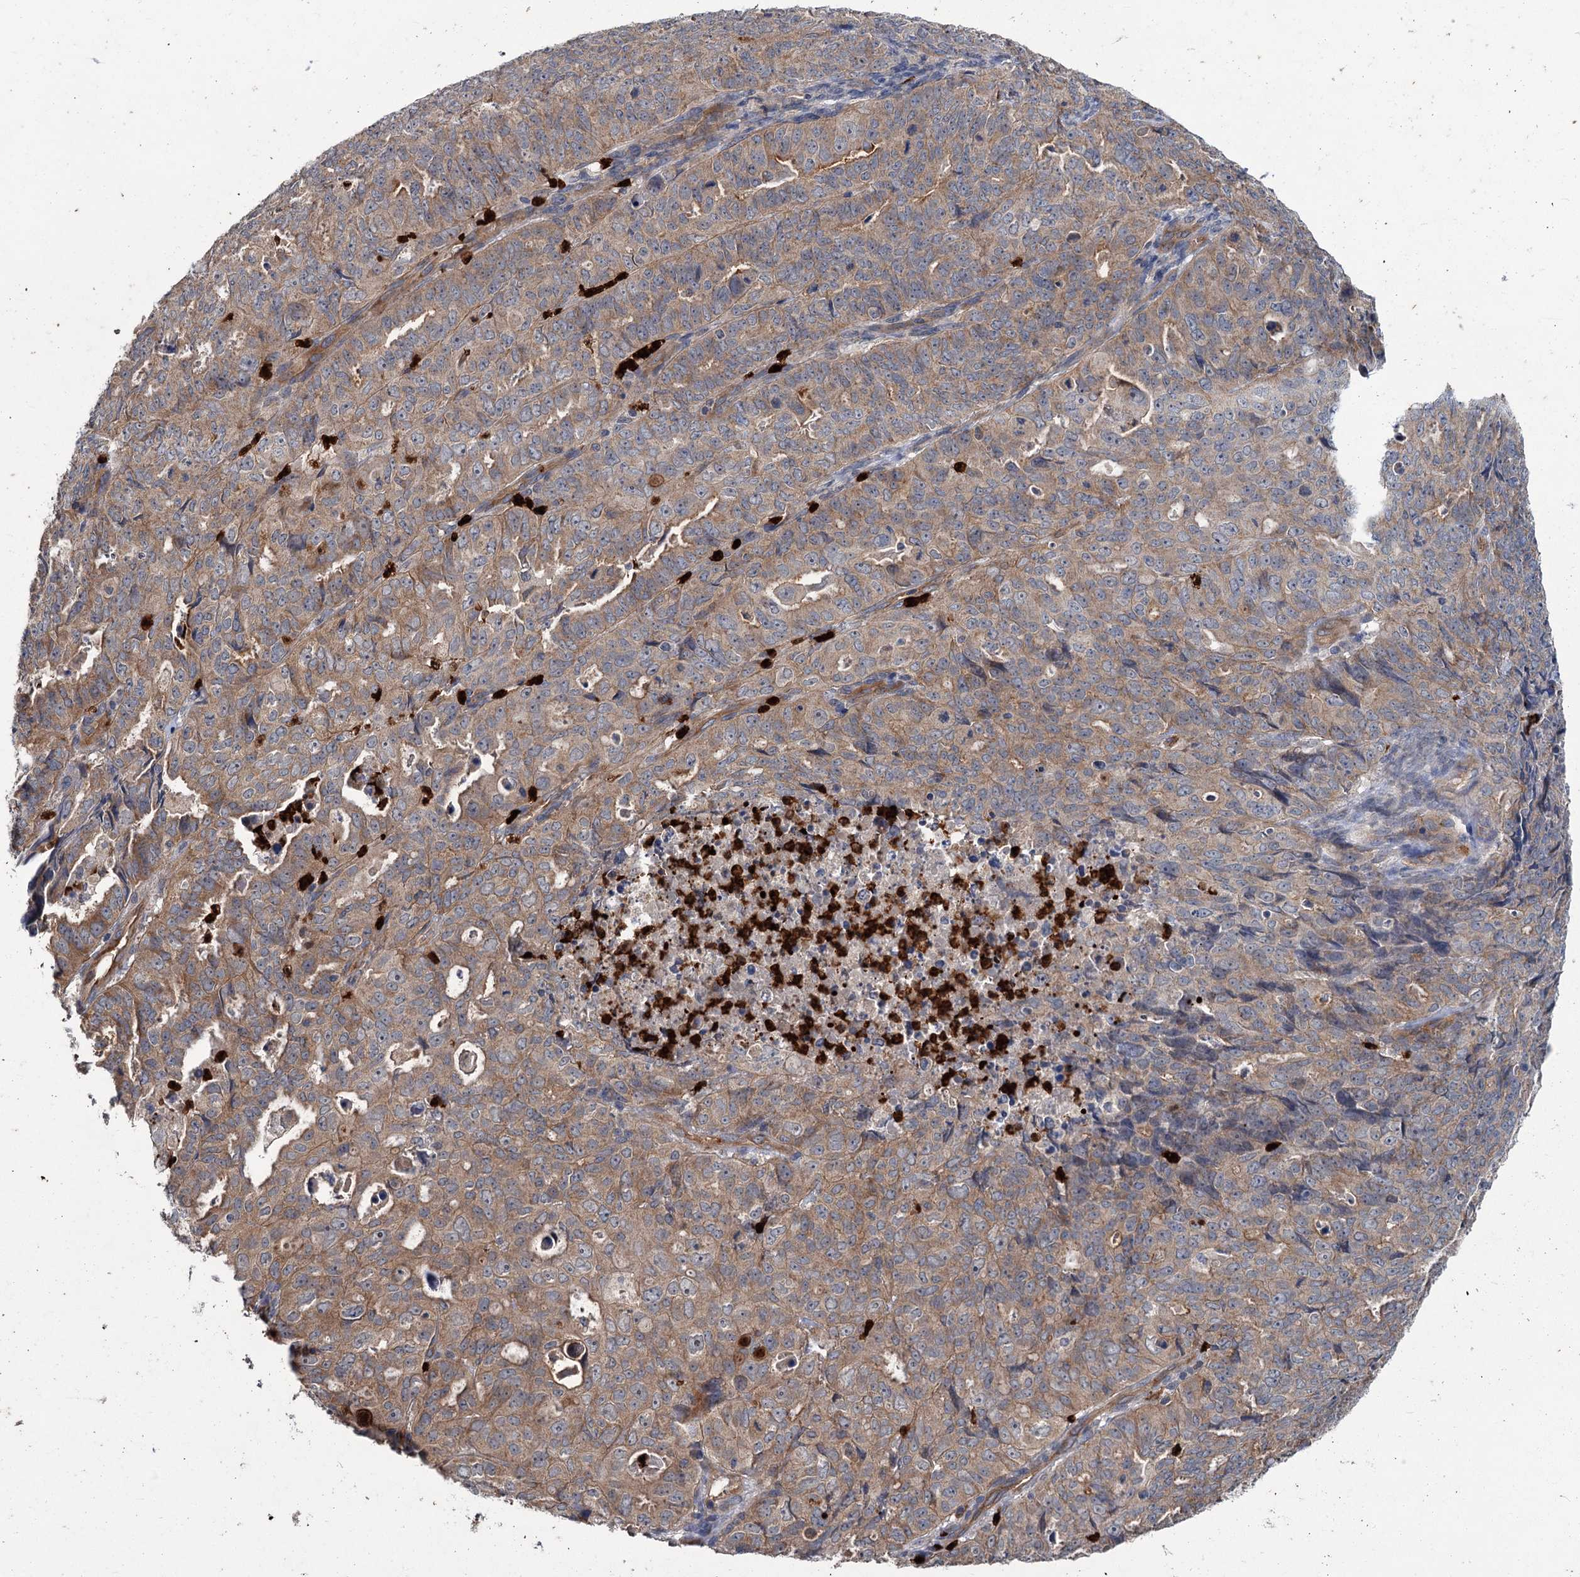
{"staining": {"intensity": "moderate", "quantity": ">75%", "location": "cytoplasmic/membranous"}, "tissue": "endometrial cancer", "cell_type": "Tumor cells", "image_type": "cancer", "snomed": [{"axis": "morphology", "description": "Adenocarcinoma, NOS"}, {"axis": "topography", "description": "Endometrium"}], "caption": "Protein positivity by immunohistochemistry reveals moderate cytoplasmic/membranous staining in approximately >75% of tumor cells in endometrial cancer (adenocarcinoma). (Brightfield microscopy of DAB IHC at high magnification).", "gene": "DYNC2H1", "patient": {"sex": "female", "age": 65}}